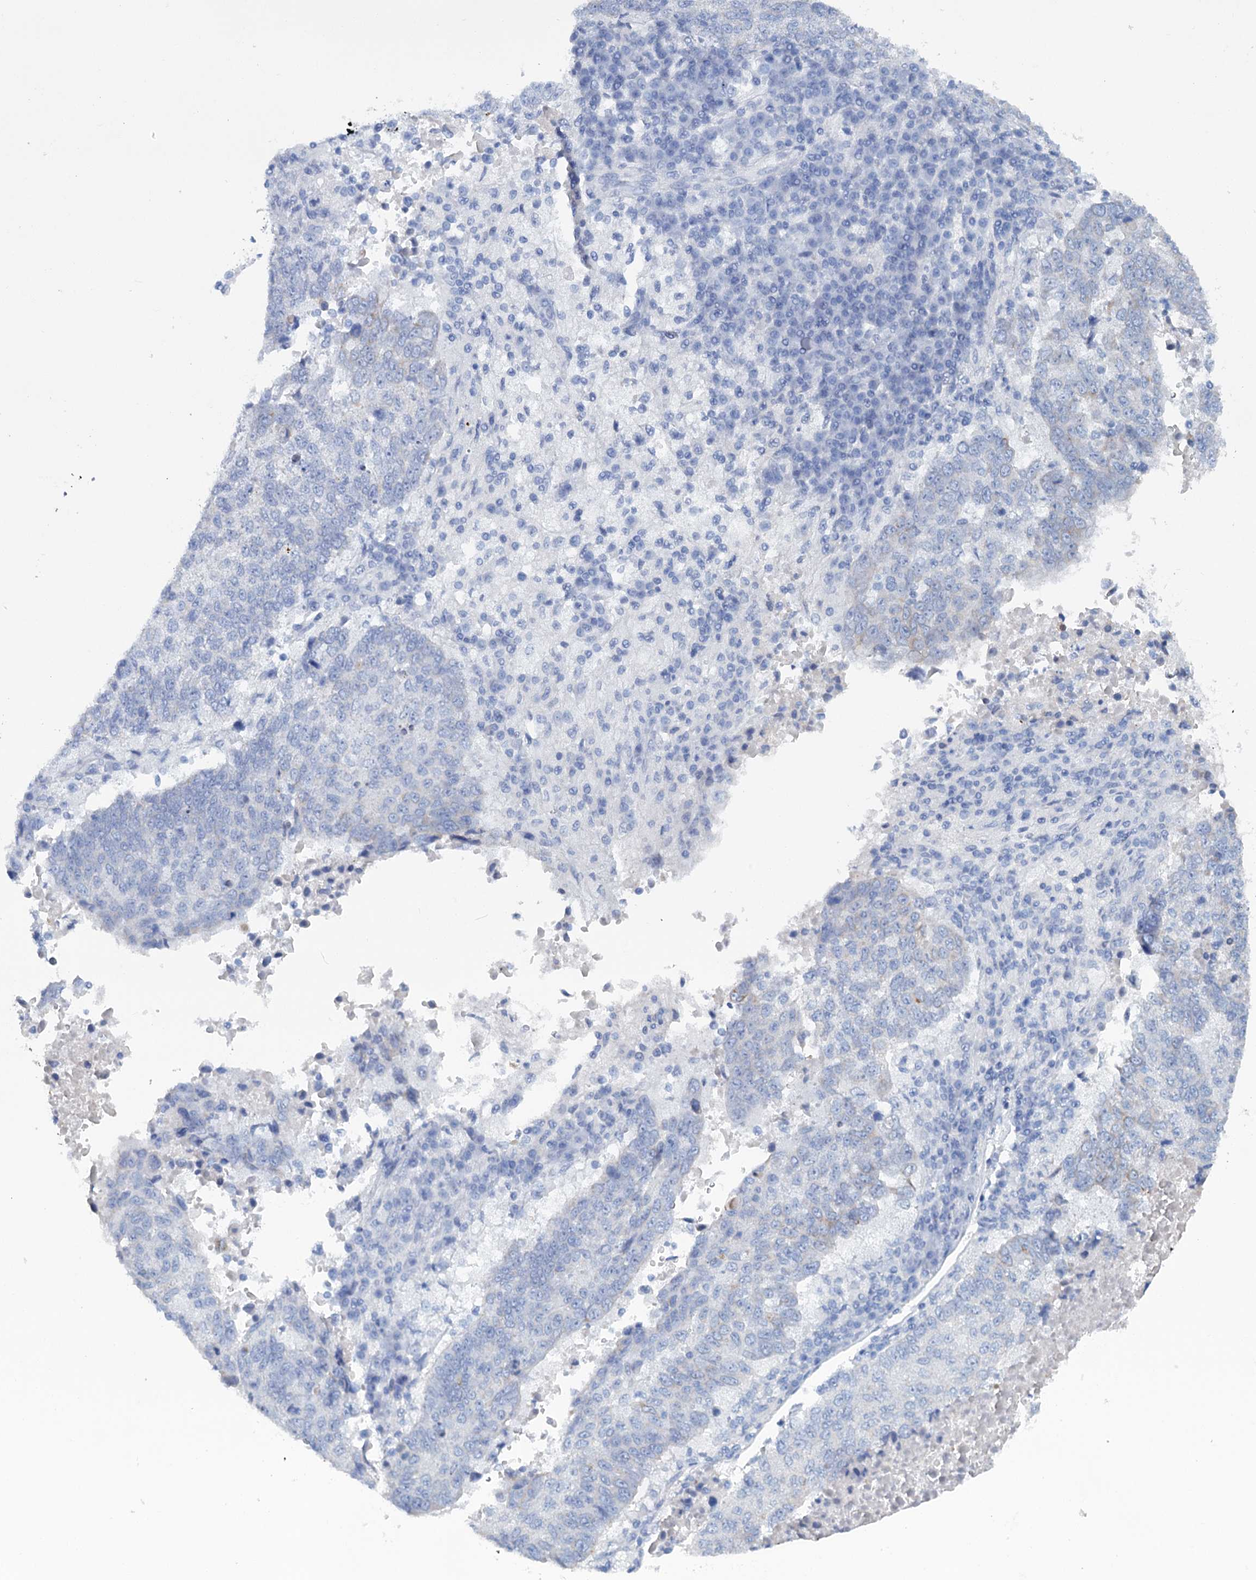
{"staining": {"intensity": "negative", "quantity": "none", "location": "none"}, "tissue": "lung cancer", "cell_type": "Tumor cells", "image_type": "cancer", "snomed": [{"axis": "morphology", "description": "Squamous cell carcinoma, NOS"}, {"axis": "topography", "description": "Lung"}], "caption": "The immunohistochemistry micrograph has no significant positivity in tumor cells of lung squamous cell carcinoma tissue.", "gene": "FAAP20", "patient": {"sex": "male", "age": 73}}